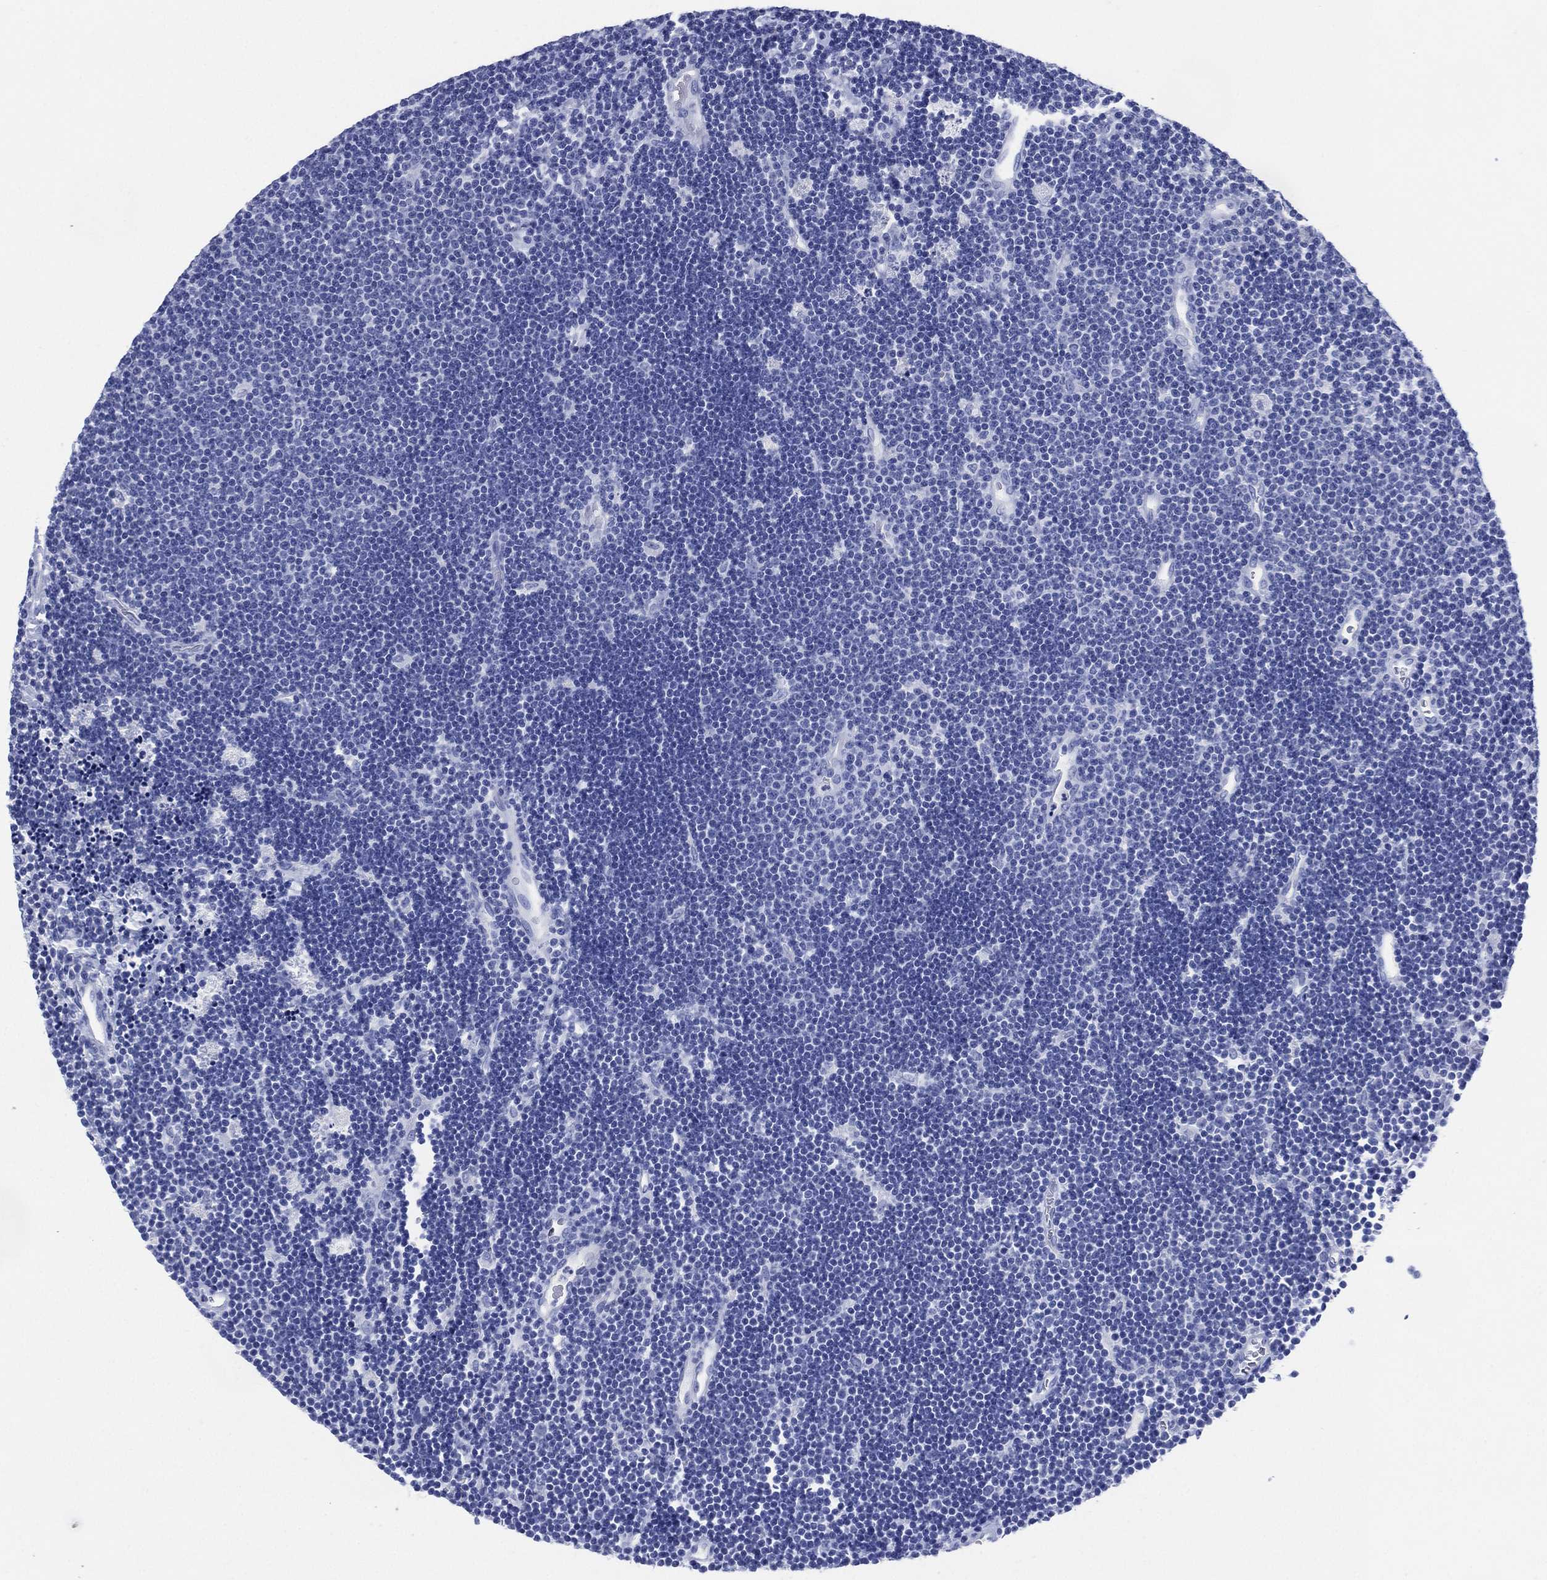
{"staining": {"intensity": "negative", "quantity": "none", "location": "none"}, "tissue": "lymphoma", "cell_type": "Tumor cells", "image_type": "cancer", "snomed": [{"axis": "morphology", "description": "Malignant lymphoma, non-Hodgkin's type, Low grade"}, {"axis": "topography", "description": "Brain"}], "caption": "Immunohistochemistry (IHC) of human lymphoma demonstrates no expression in tumor cells.", "gene": "SIGLECL1", "patient": {"sex": "female", "age": 66}}